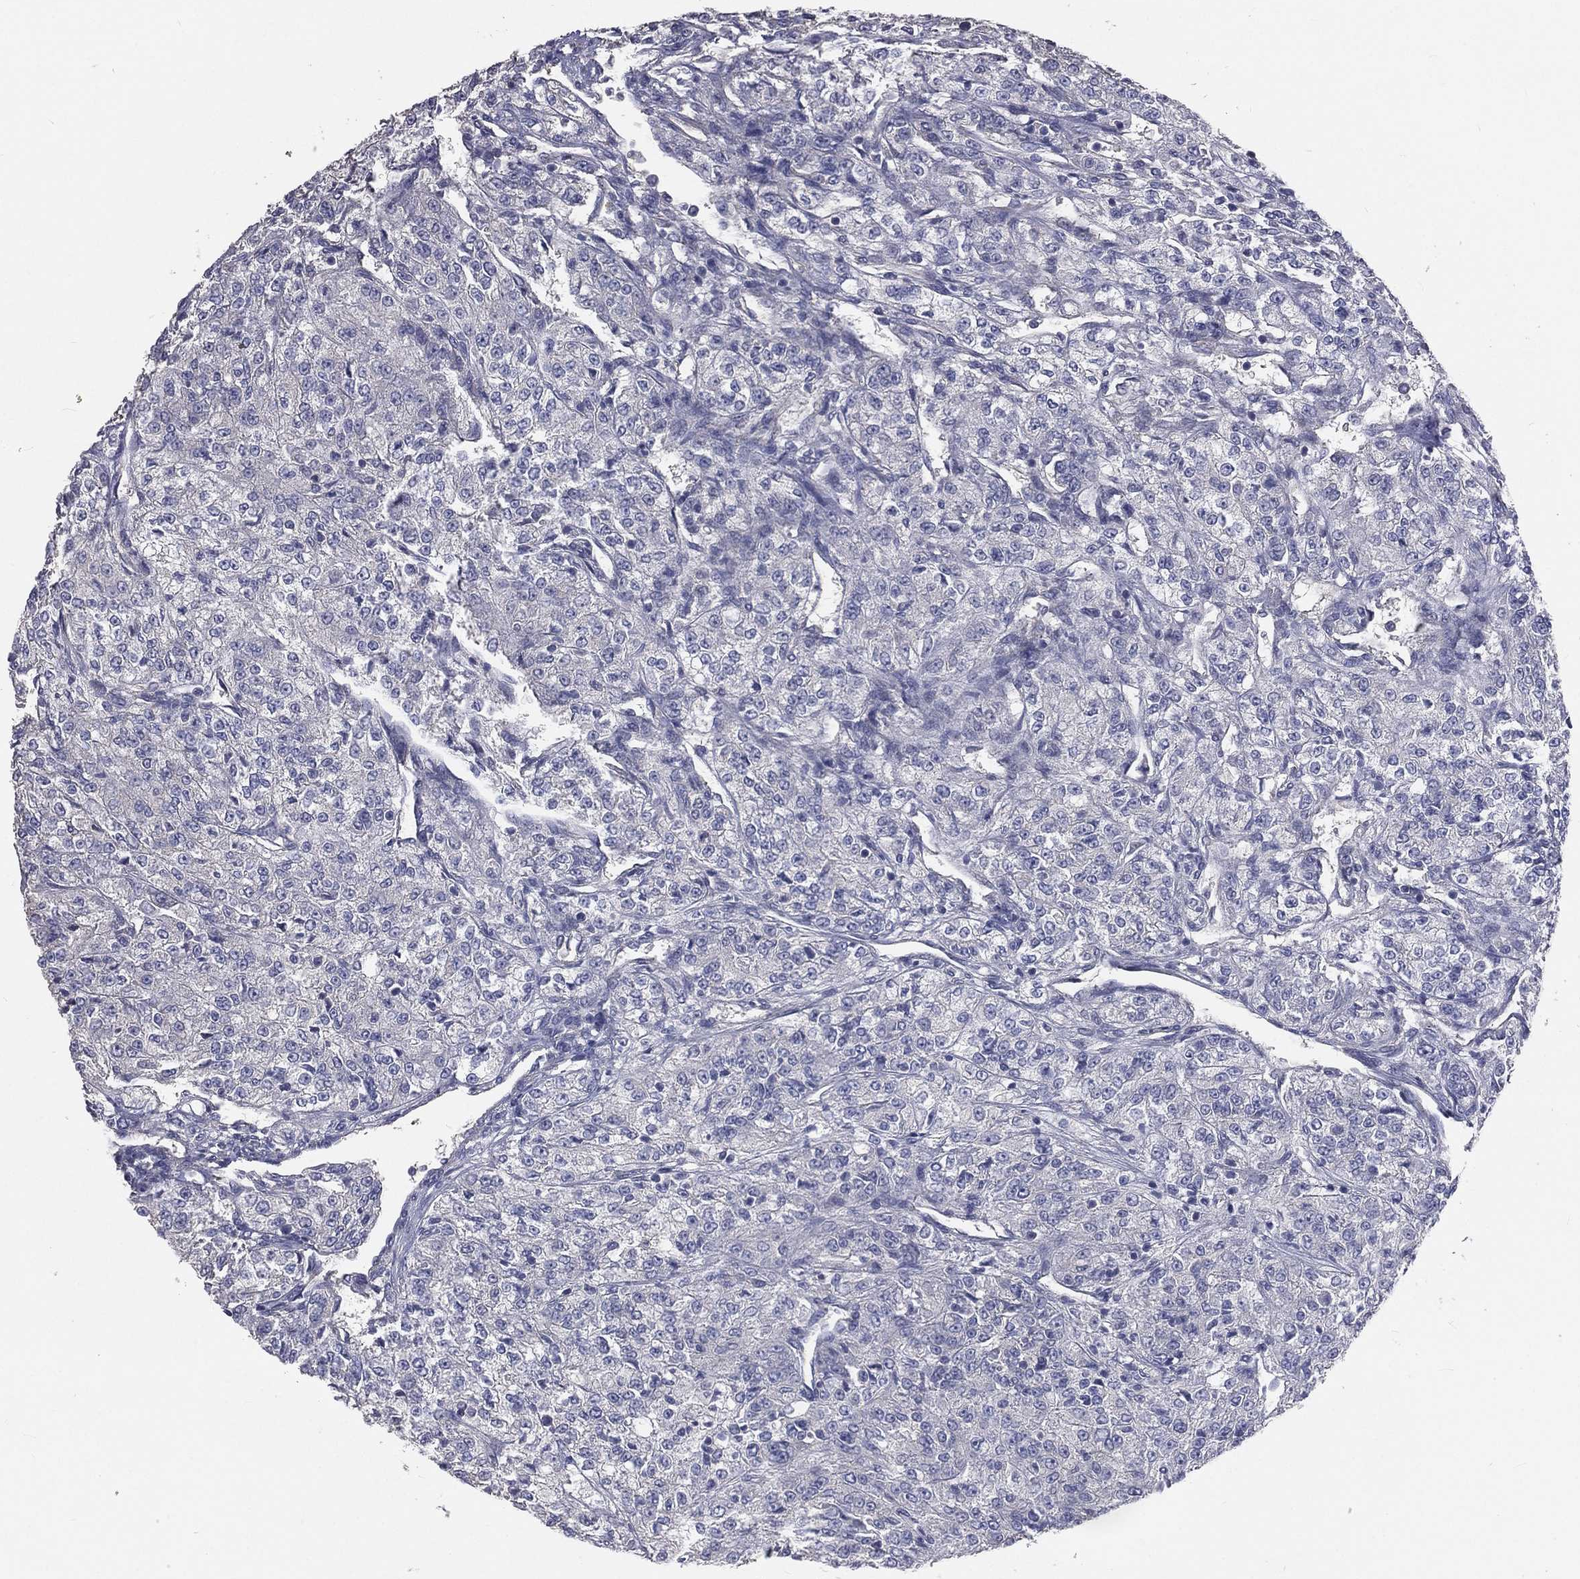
{"staining": {"intensity": "negative", "quantity": "none", "location": "none"}, "tissue": "renal cancer", "cell_type": "Tumor cells", "image_type": "cancer", "snomed": [{"axis": "morphology", "description": "Adenocarcinoma, NOS"}, {"axis": "topography", "description": "Kidney"}], "caption": "The photomicrograph reveals no staining of tumor cells in renal cancer (adenocarcinoma).", "gene": "CROCC", "patient": {"sex": "female", "age": 63}}